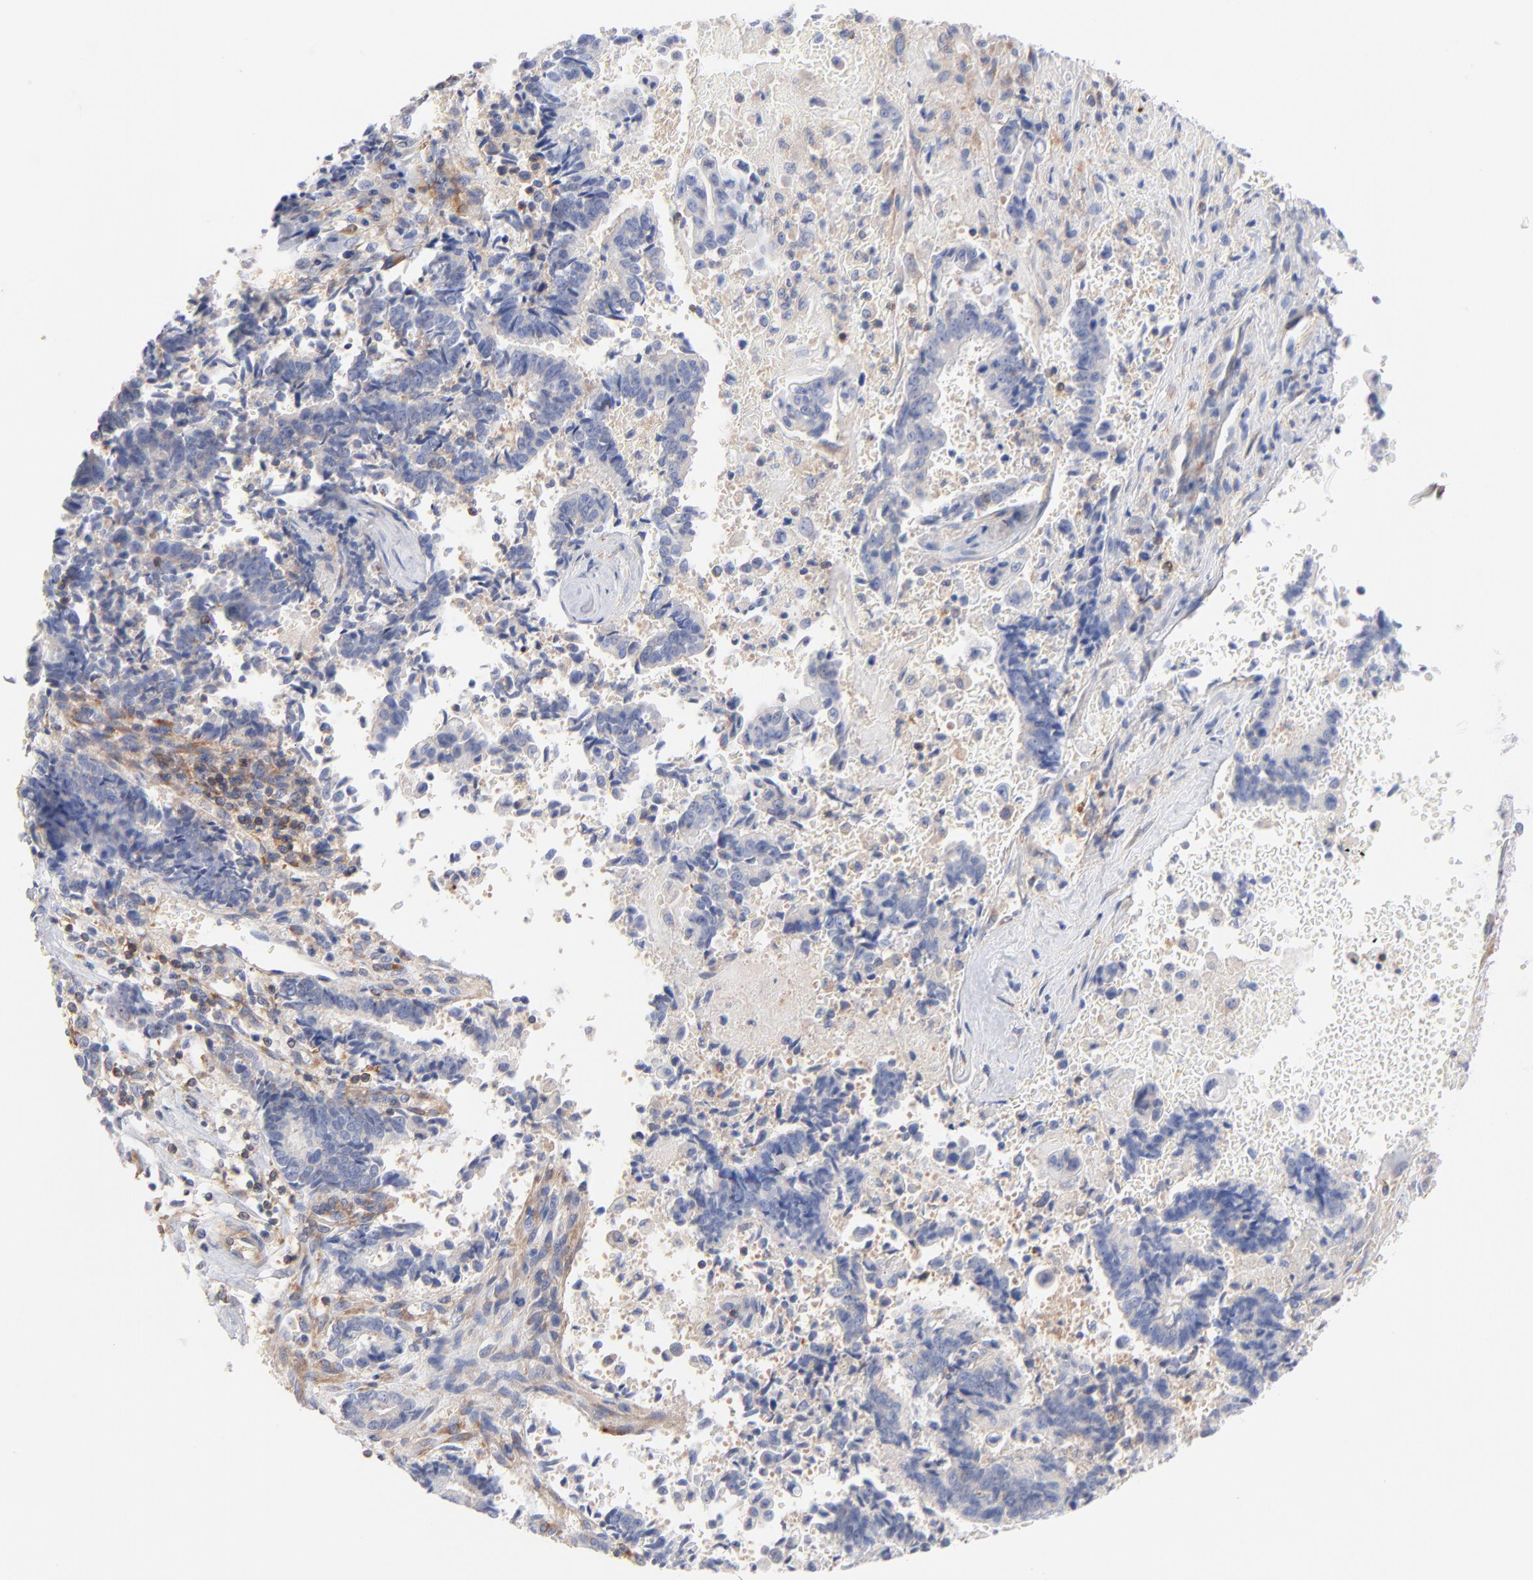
{"staining": {"intensity": "negative", "quantity": "none", "location": "none"}, "tissue": "liver cancer", "cell_type": "Tumor cells", "image_type": "cancer", "snomed": [{"axis": "morphology", "description": "Cholangiocarcinoma"}, {"axis": "topography", "description": "Liver"}], "caption": "DAB (3,3'-diaminobenzidine) immunohistochemical staining of liver cancer (cholangiocarcinoma) shows no significant expression in tumor cells. The staining is performed using DAB (3,3'-diaminobenzidine) brown chromogen with nuclei counter-stained in using hematoxylin.", "gene": "SEPTIN6", "patient": {"sex": "male", "age": 57}}